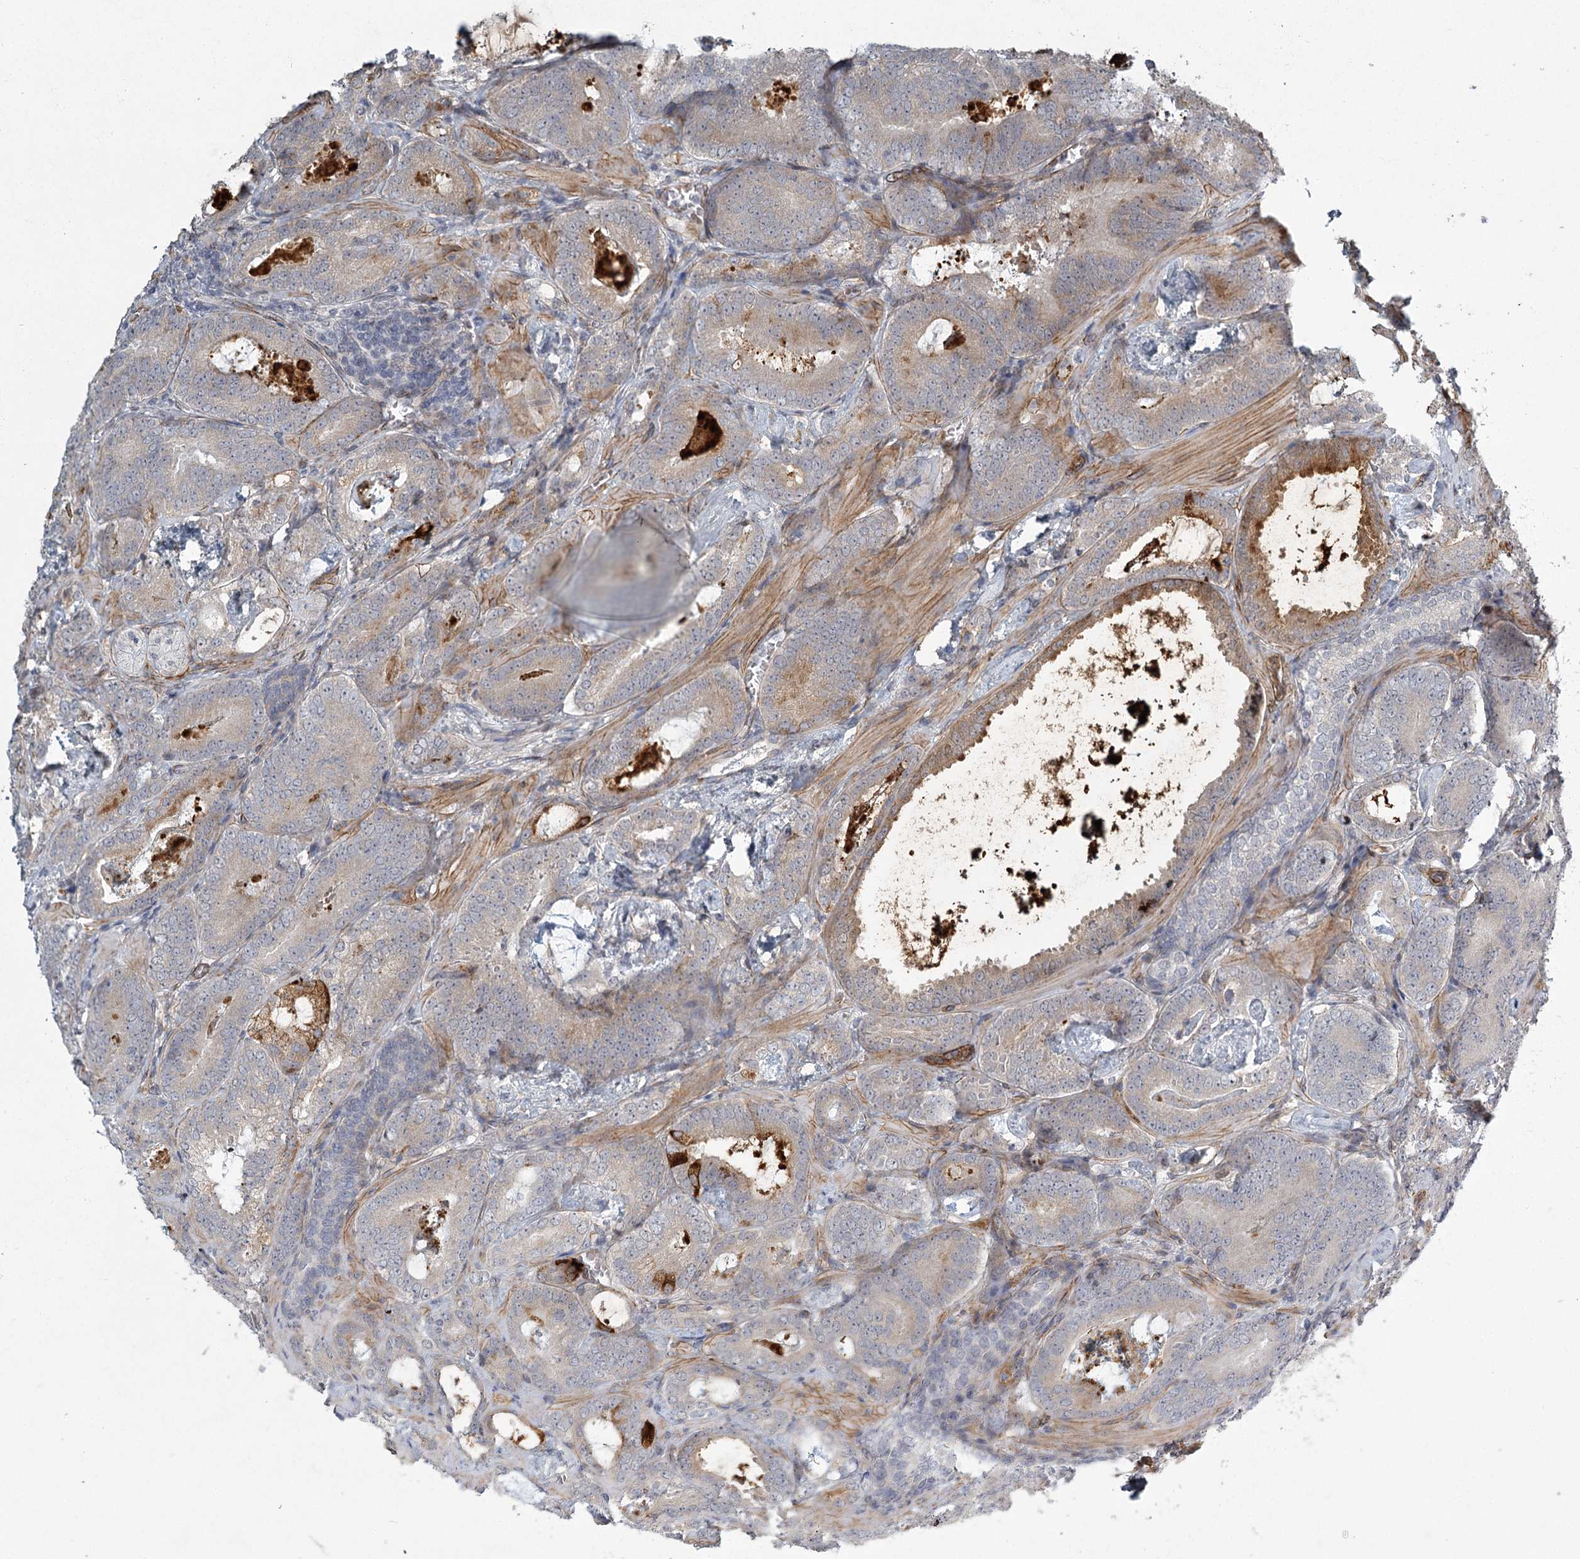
{"staining": {"intensity": "moderate", "quantity": "<25%", "location": "cytoplasmic/membranous"}, "tissue": "prostate cancer", "cell_type": "Tumor cells", "image_type": "cancer", "snomed": [{"axis": "morphology", "description": "Adenocarcinoma, Low grade"}, {"axis": "topography", "description": "Prostate"}], "caption": "IHC image of neoplastic tissue: prostate low-grade adenocarcinoma stained using IHC reveals low levels of moderate protein expression localized specifically in the cytoplasmic/membranous of tumor cells, appearing as a cytoplasmic/membranous brown color.", "gene": "MEPE", "patient": {"sex": "male", "age": 60}}